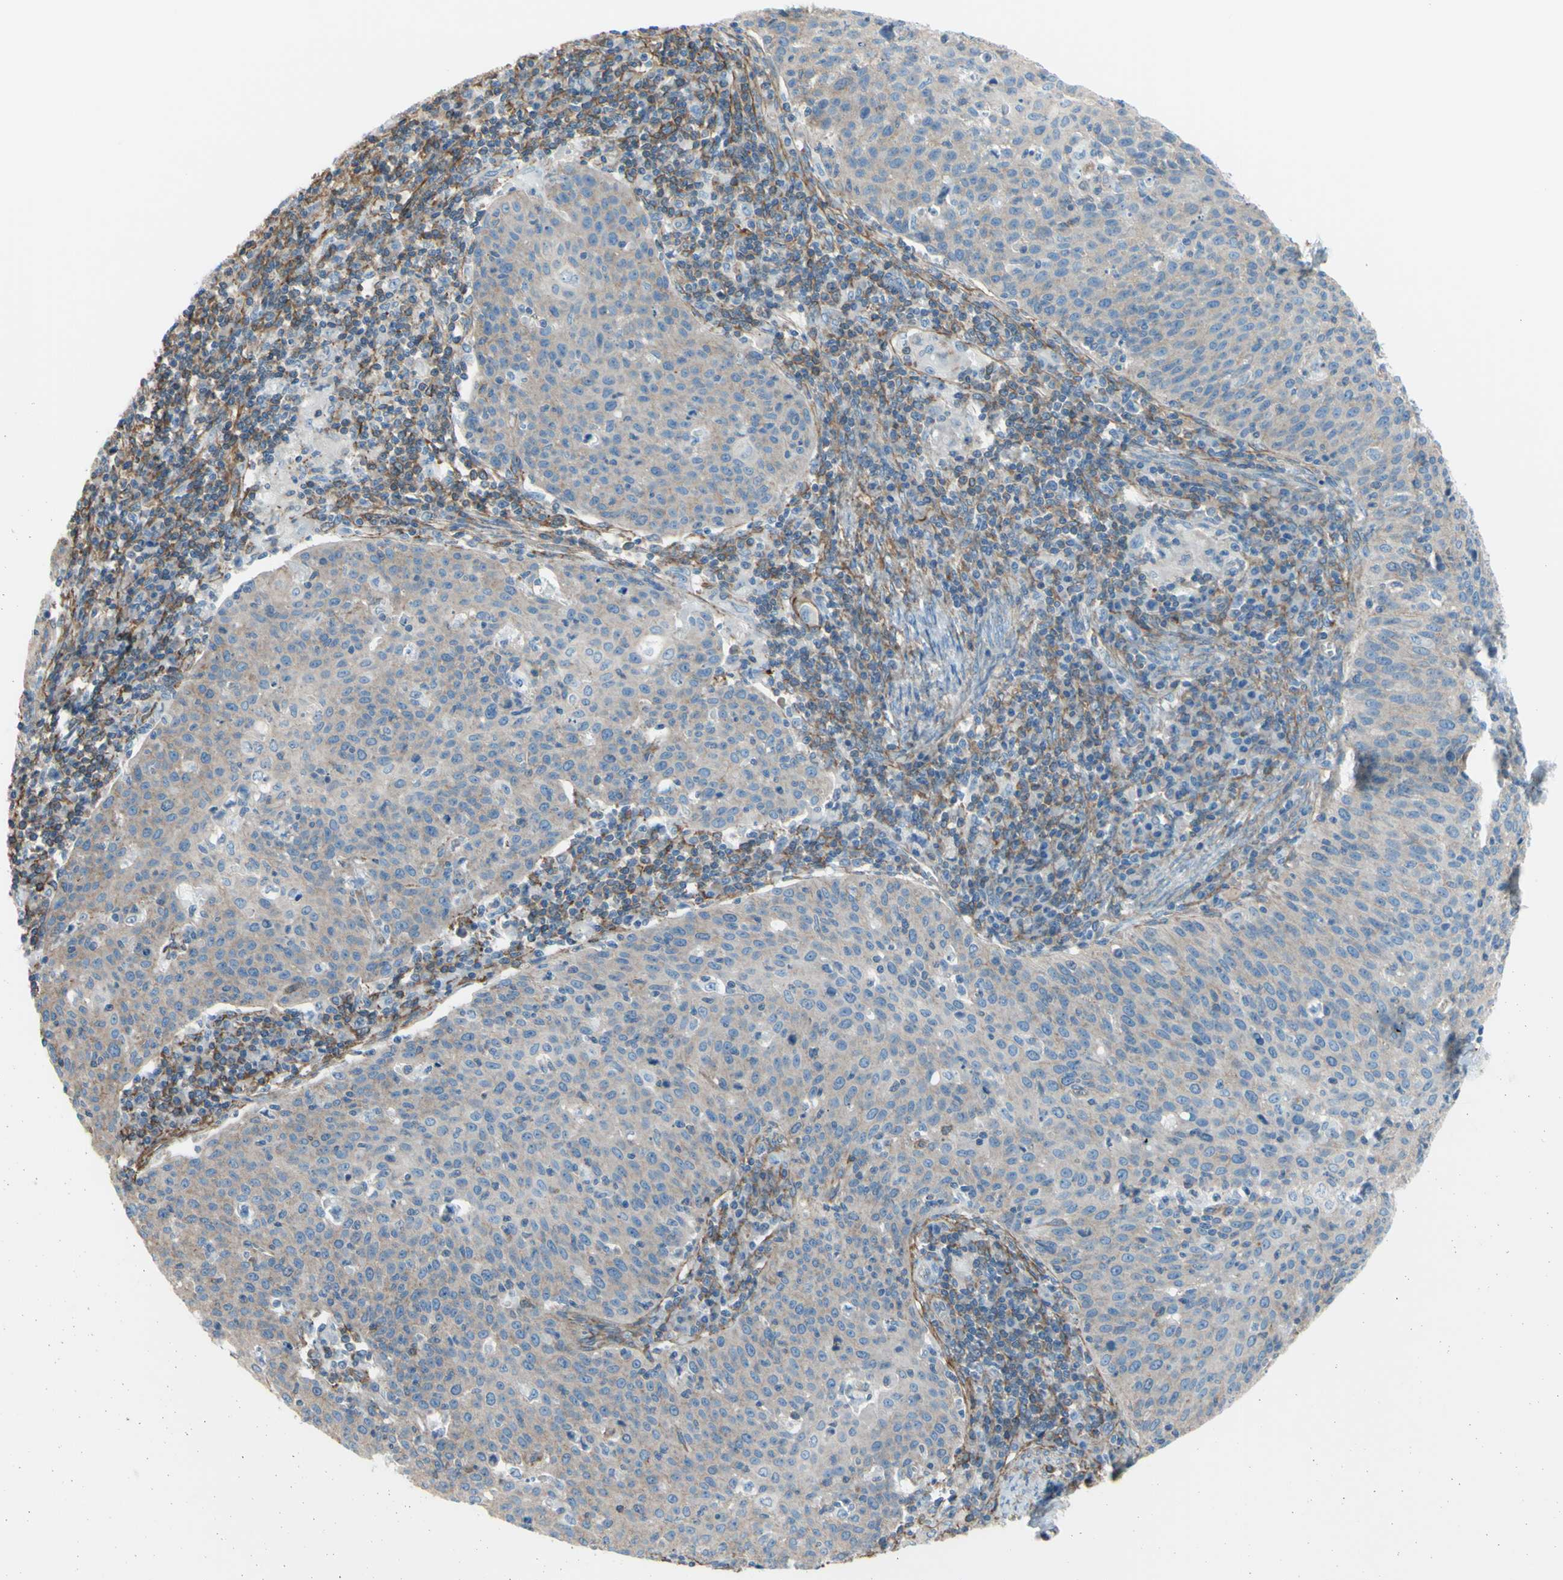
{"staining": {"intensity": "weak", "quantity": ">75%", "location": "cytoplasmic/membranous"}, "tissue": "cervical cancer", "cell_type": "Tumor cells", "image_type": "cancer", "snomed": [{"axis": "morphology", "description": "Squamous cell carcinoma, NOS"}, {"axis": "topography", "description": "Cervix"}], "caption": "Tumor cells demonstrate weak cytoplasmic/membranous expression in about >75% of cells in cervical squamous cell carcinoma.", "gene": "ADD1", "patient": {"sex": "female", "age": 38}}